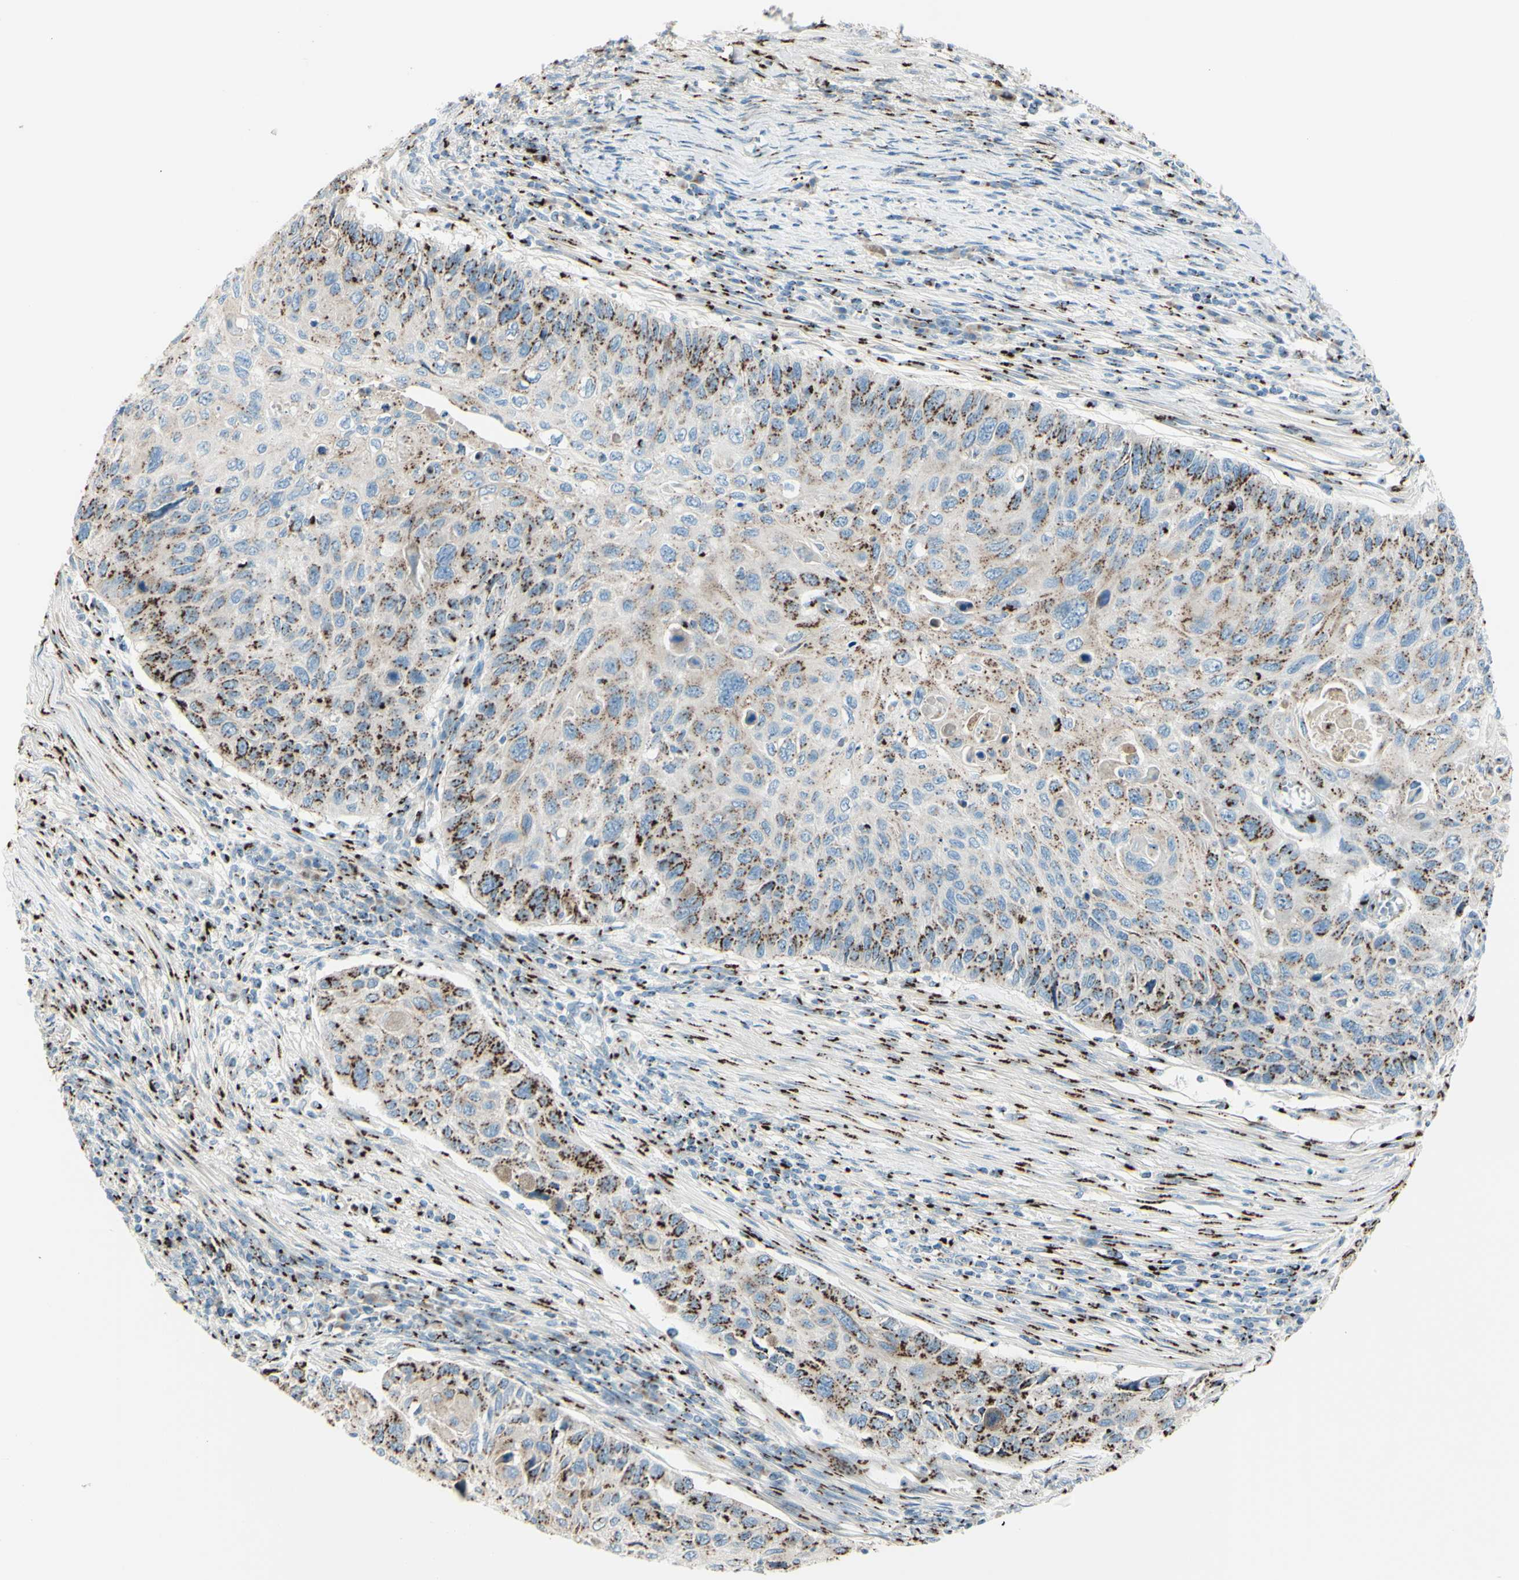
{"staining": {"intensity": "strong", "quantity": "25%-75%", "location": "cytoplasmic/membranous"}, "tissue": "cervical cancer", "cell_type": "Tumor cells", "image_type": "cancer", "snomed": [{"axis": "morphology", "description": "Squamous cell carcinoma, NOS"}, {"axis": "topography", "description": "Cervix"}], "caption": "A high amount of strong cytoplasmic/membranous expression is seen in about 25%-75% of tumor cells in squamous cell carcinoma (cervical) tissue. (IHC, brightfield microscopy, high magnification).", "gene": "B4GALT1", "patient": {"sex": "female", "age": 70}}